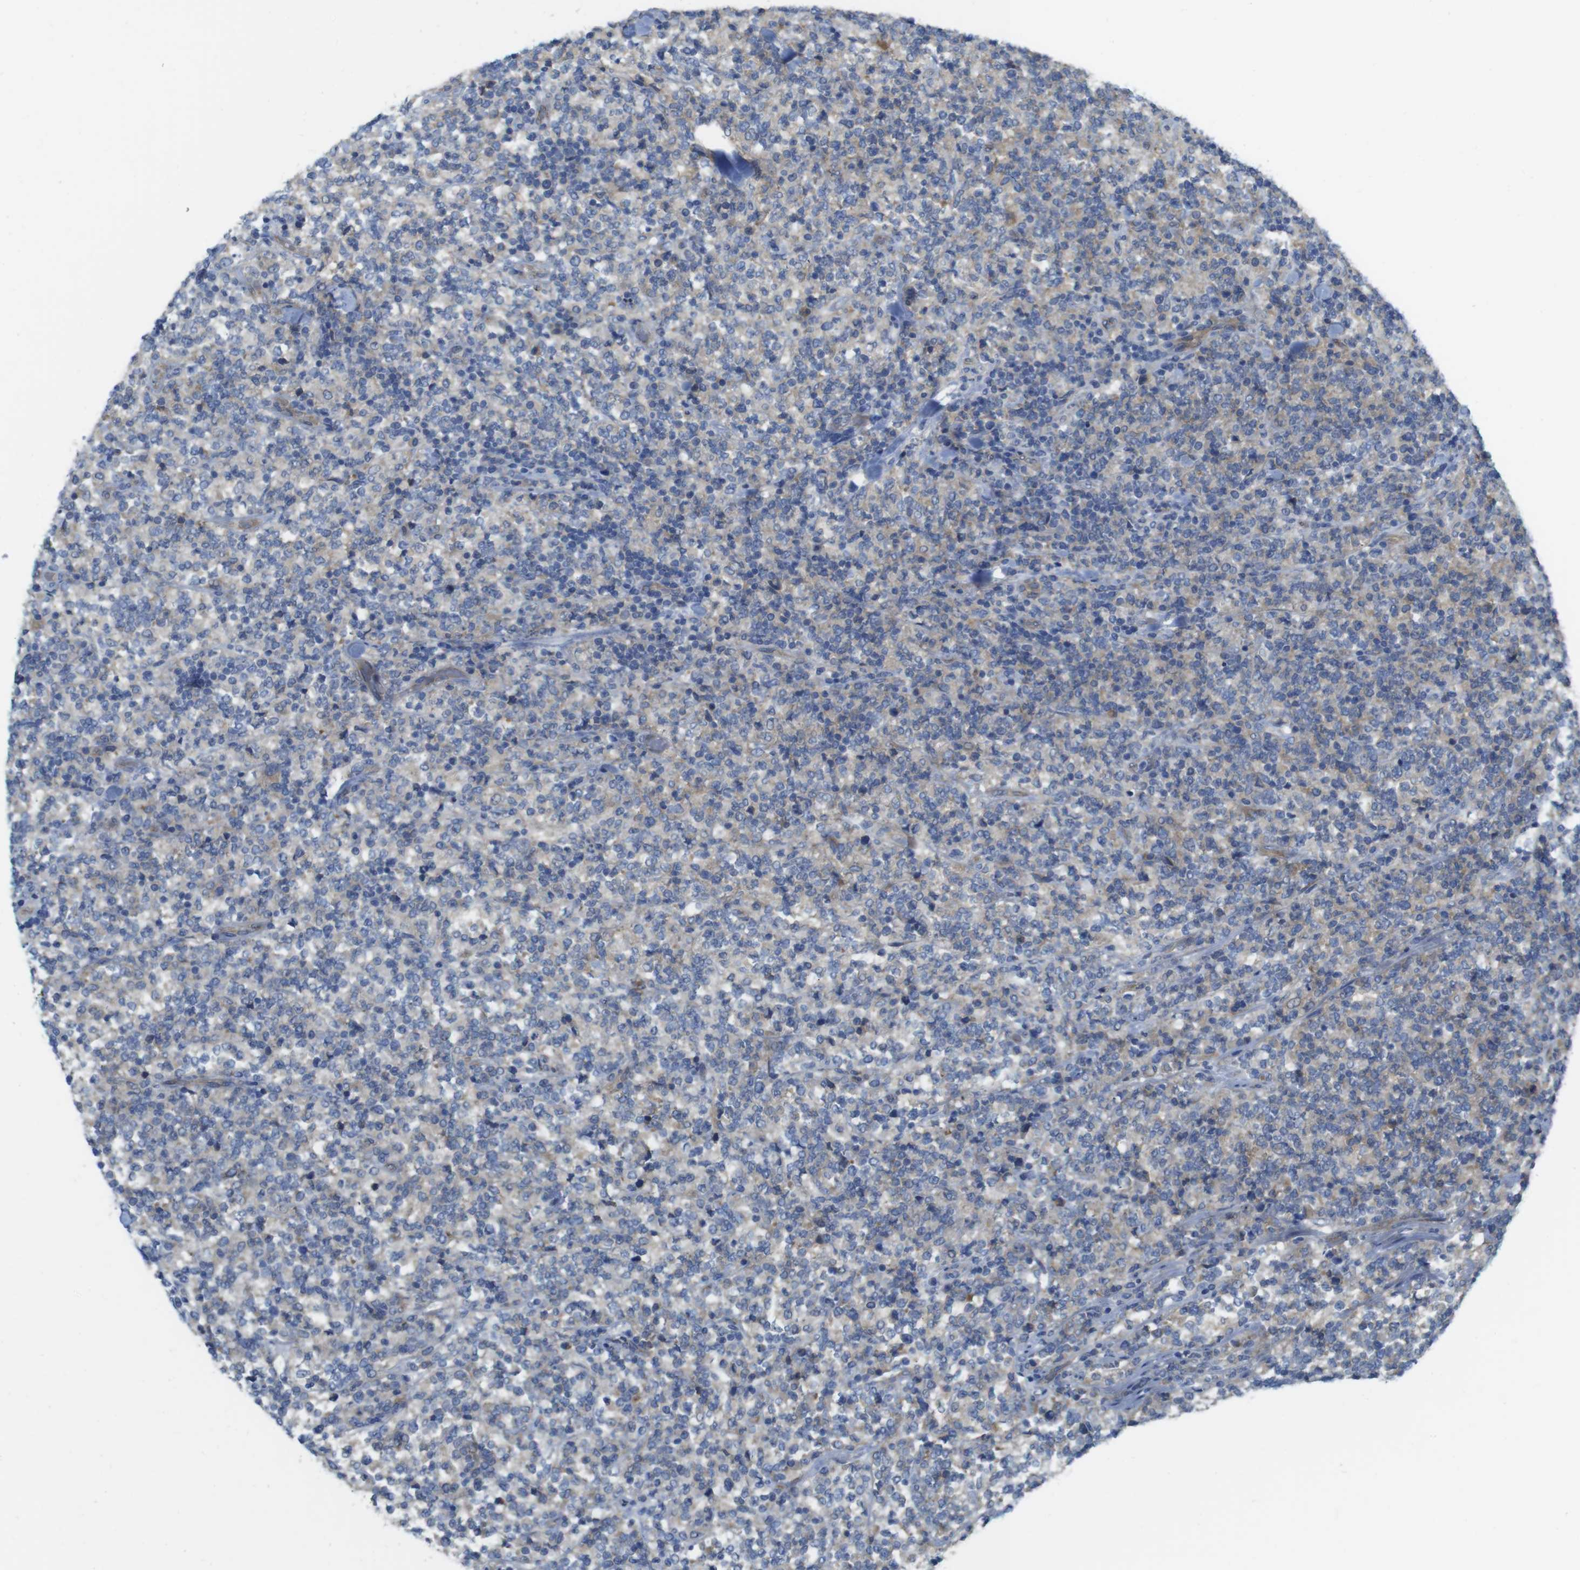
{"staining": {"intensity": "negative", "quantity": "none", "location": "none"}, "tissue": "lymphoma", "cell_type": "Tumor cells", "image_type": "cancer", "snomed": [{"axis": "morphology", "description": "Malignant lymphoma, non-Hodgkin's type, High grade"}, {"axis": "topography", "description": "Soft tissue"}], "caption": "Lymphoma was stained to show a protein in brown. There is no significant expression in tumor cells. (Immunohistochemistry (ihc), brightfield microscopy, high magnification).", "gene": "TMEM234", "patient": {"sex": "male", "age": 18}}